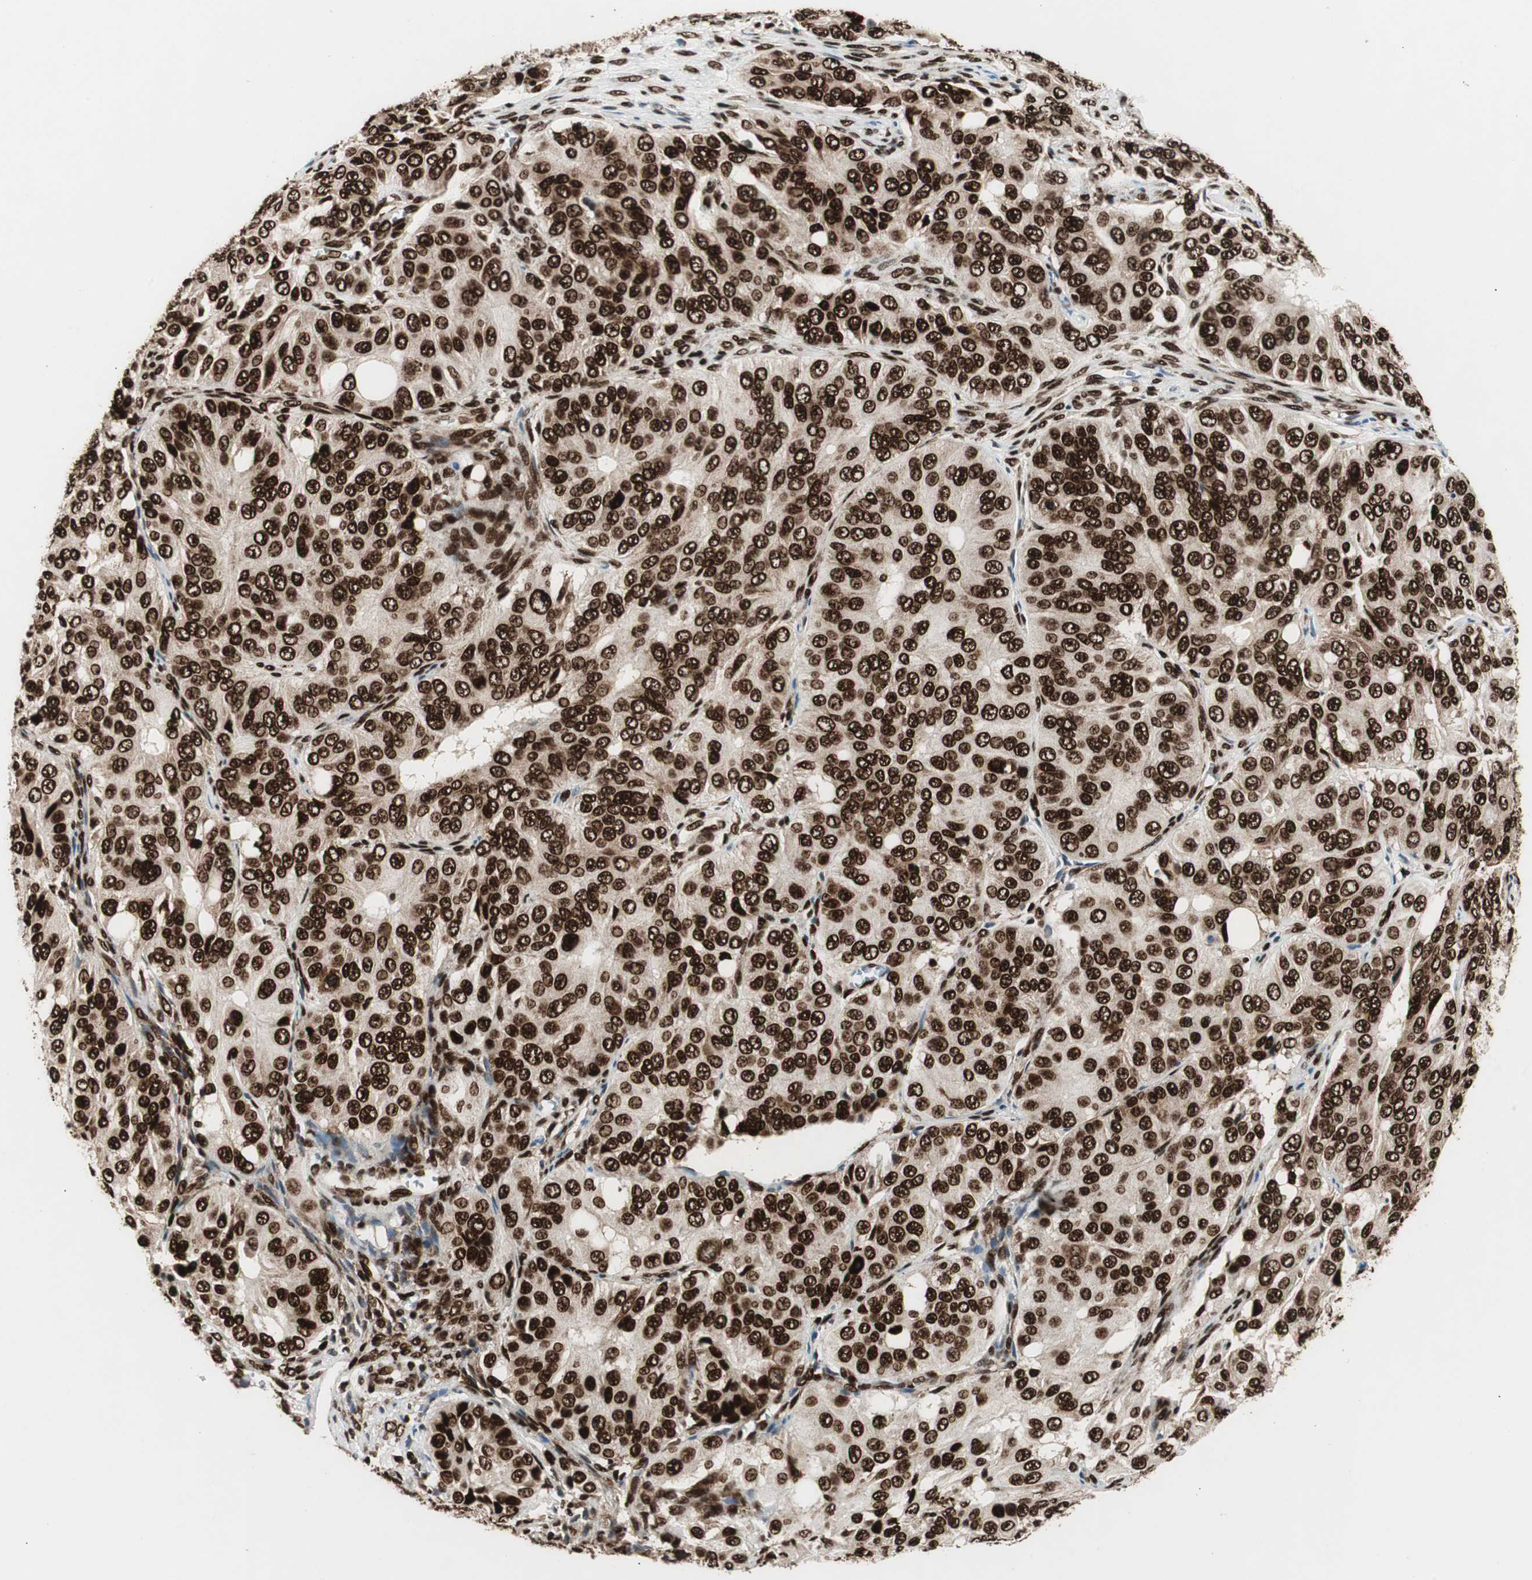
{"staining": {"intensity": "strong", "quantity": ">75%", "location": "nuclear"}, "tissue": "ovarian cancer", "cell_type": "Tumor cells", "image_type": "cancer", "snomed": [{"axis": "morphology", "description": "Carcinoma, endometroid"}, {"axis": "topography", "description": "Ovary"}], "caption": "Brown immunohistochemical staining in ovarian cancer (endometroid carcinoma) demonstrates strong nuclear staining in approximately >75% of tumor cells.", "gene": "EWSR1", "patient": {"sex": "female", "age": 51}}